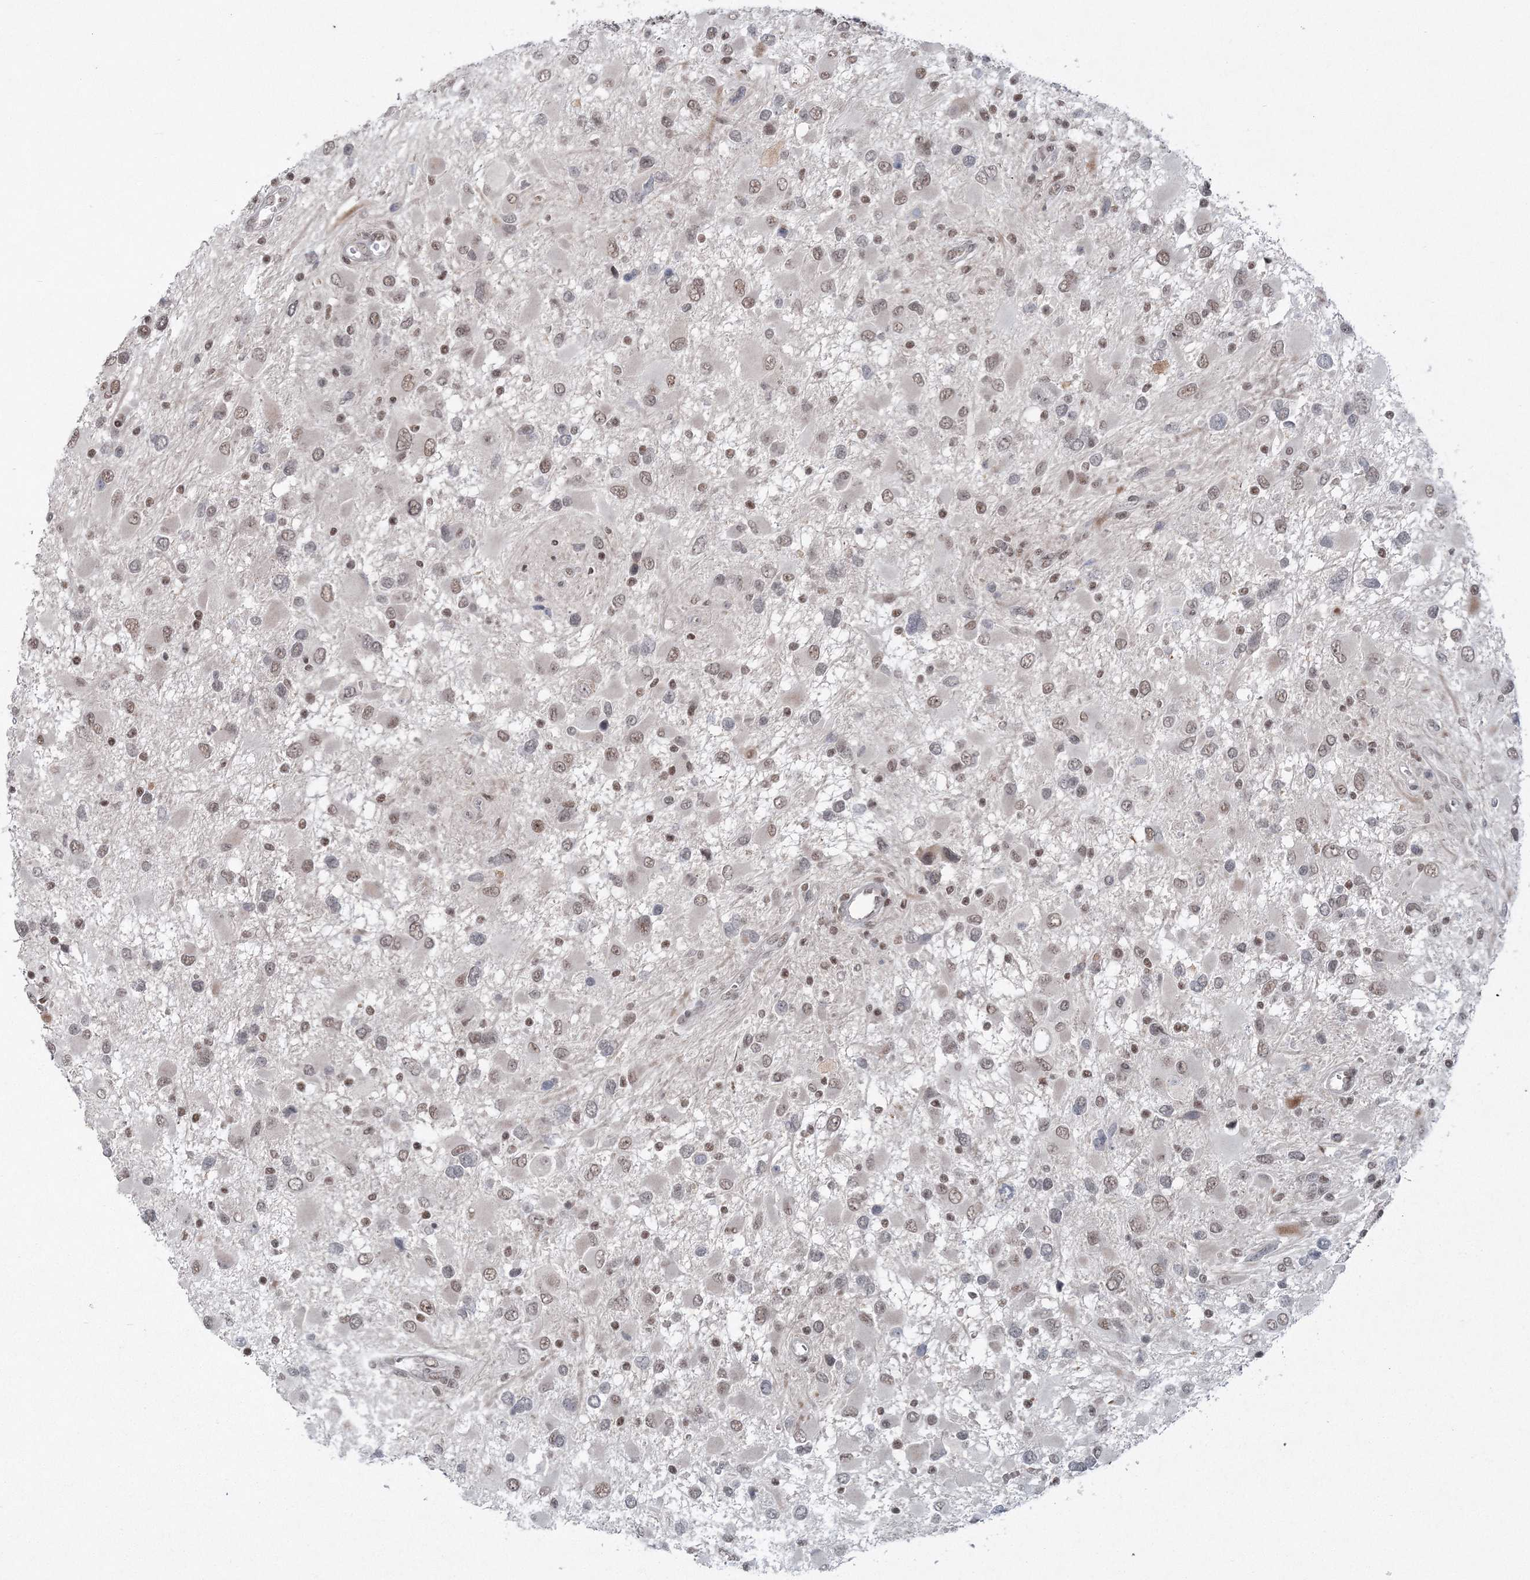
{"staining": {"intensity": "weak", "quantity": ">75%", "location": "nuclear"}, "tissue": "glioma", "cell_type": "Tumor cells", "image_type": "cancer", "snomed": [{"axis": "morphology", "description": "Glioma, malignant, High grade"}, {"axis": "topography", "description": "Brain"}], "caption": "A low amount of weak nuclear positivity is appreciated in approximately >75% of tumor cells in malignant glioma (high-grade) tissue.", "gene": "PDS5A", "patient": {"sex": "male", "age": 53}}